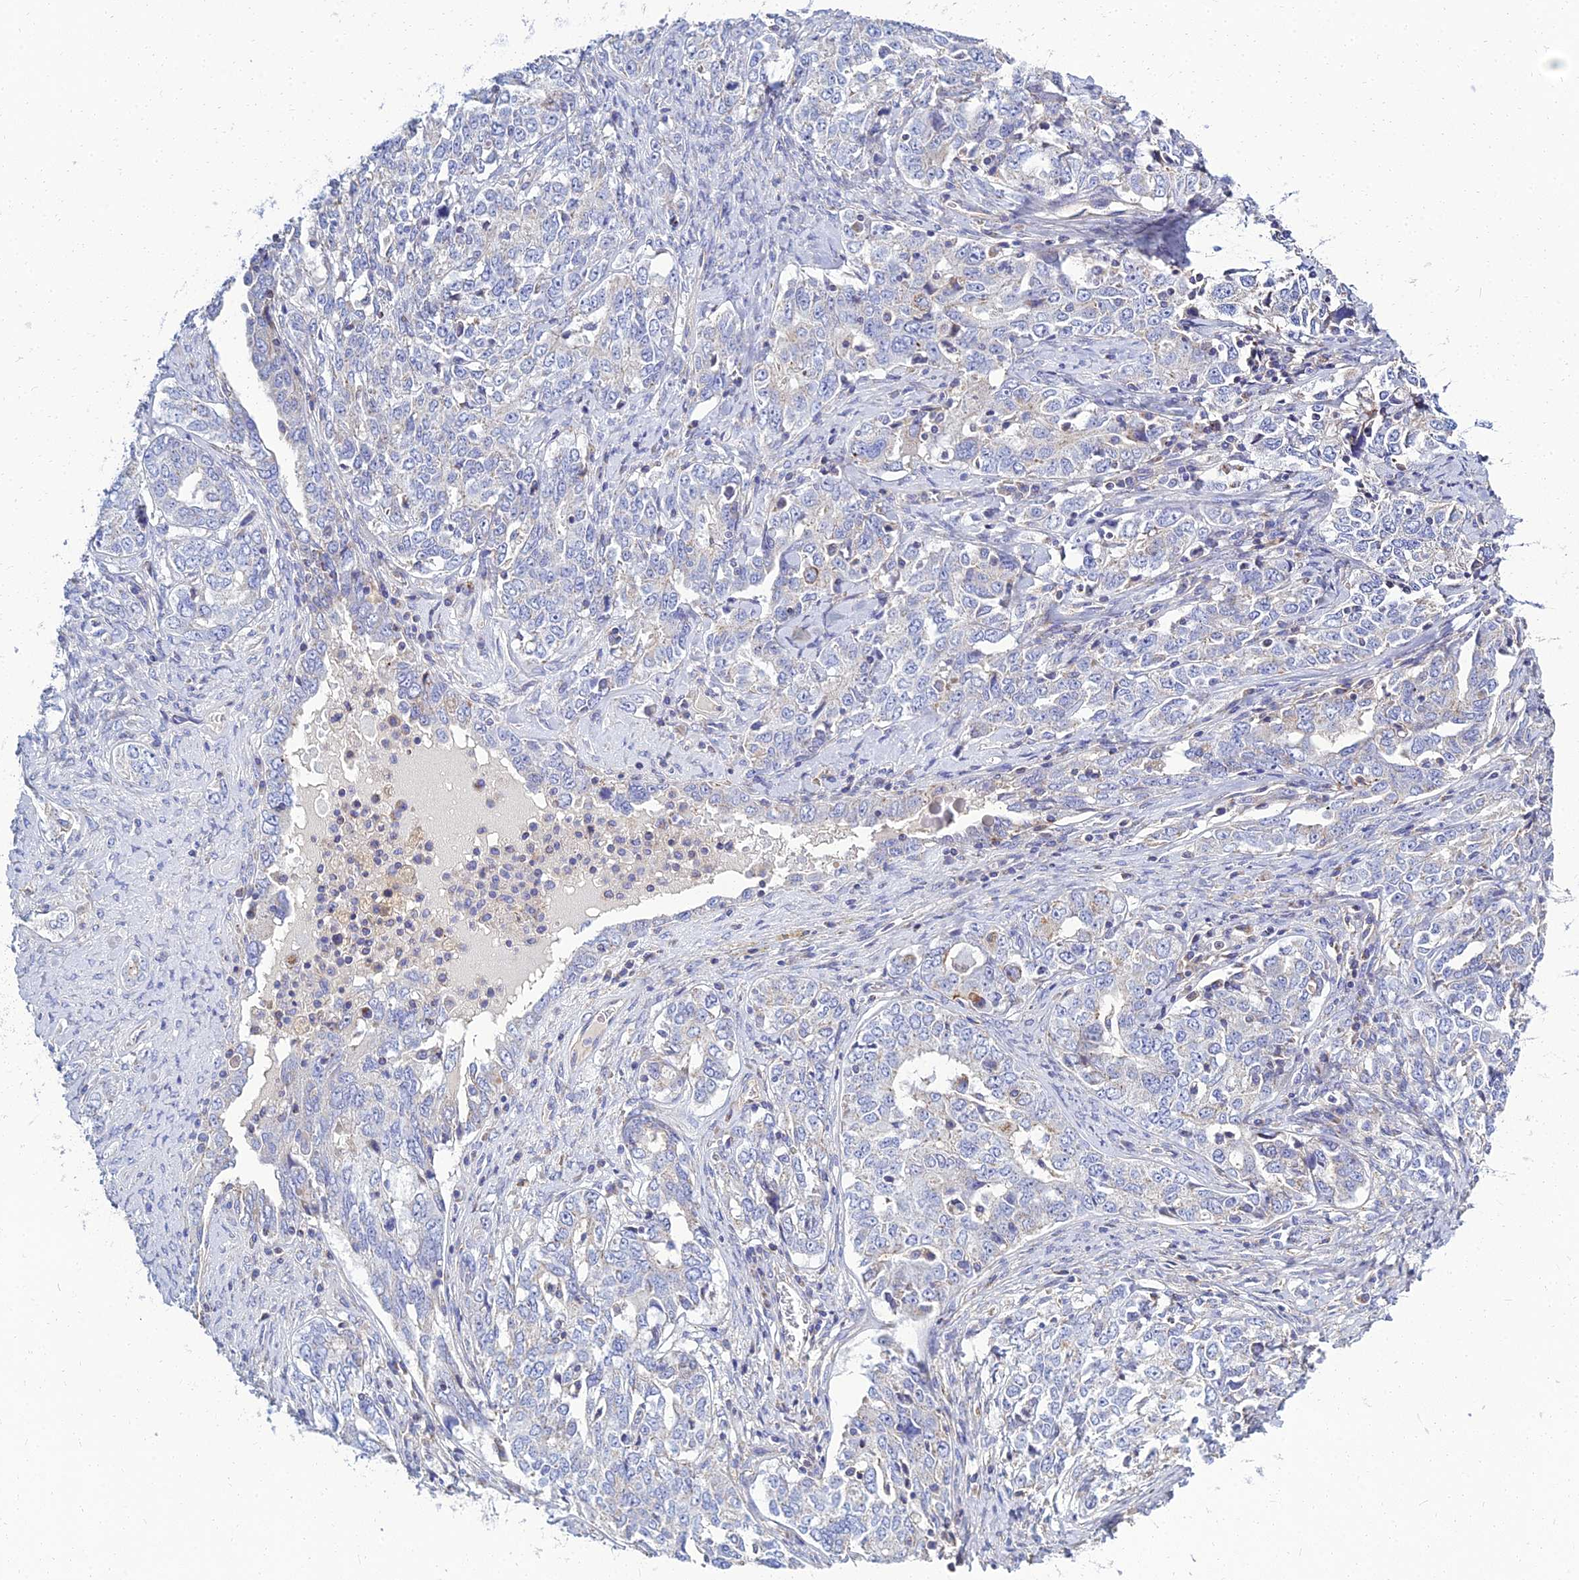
{"staining": {"intensity": "weak", "quantity": "<25%", "location": "cytoplasmic/membranous"}, "tissue": "ovarian cancer", "cell_type": "Tumor cells", "image_type": "cancer", "snomed": [{"axis": "morphology", "description": "Carcinoma, endometroid"}, {"axis": "topography", "description": "Ovary"}], "caption": "The immunohistochemistry (IHC) micrograph has no significant positivity in tumor cells of ovarian endometroid carcinoma tissue. The staining was performed using DAB (3,3'-diaminobenzidine) to visualize the protein expression in brown, while the nuclei were stained in blue with hematoxylin (Magnification: 20x).", "gene": "NPY", "patient": {"sex": "female", "age": 62}}